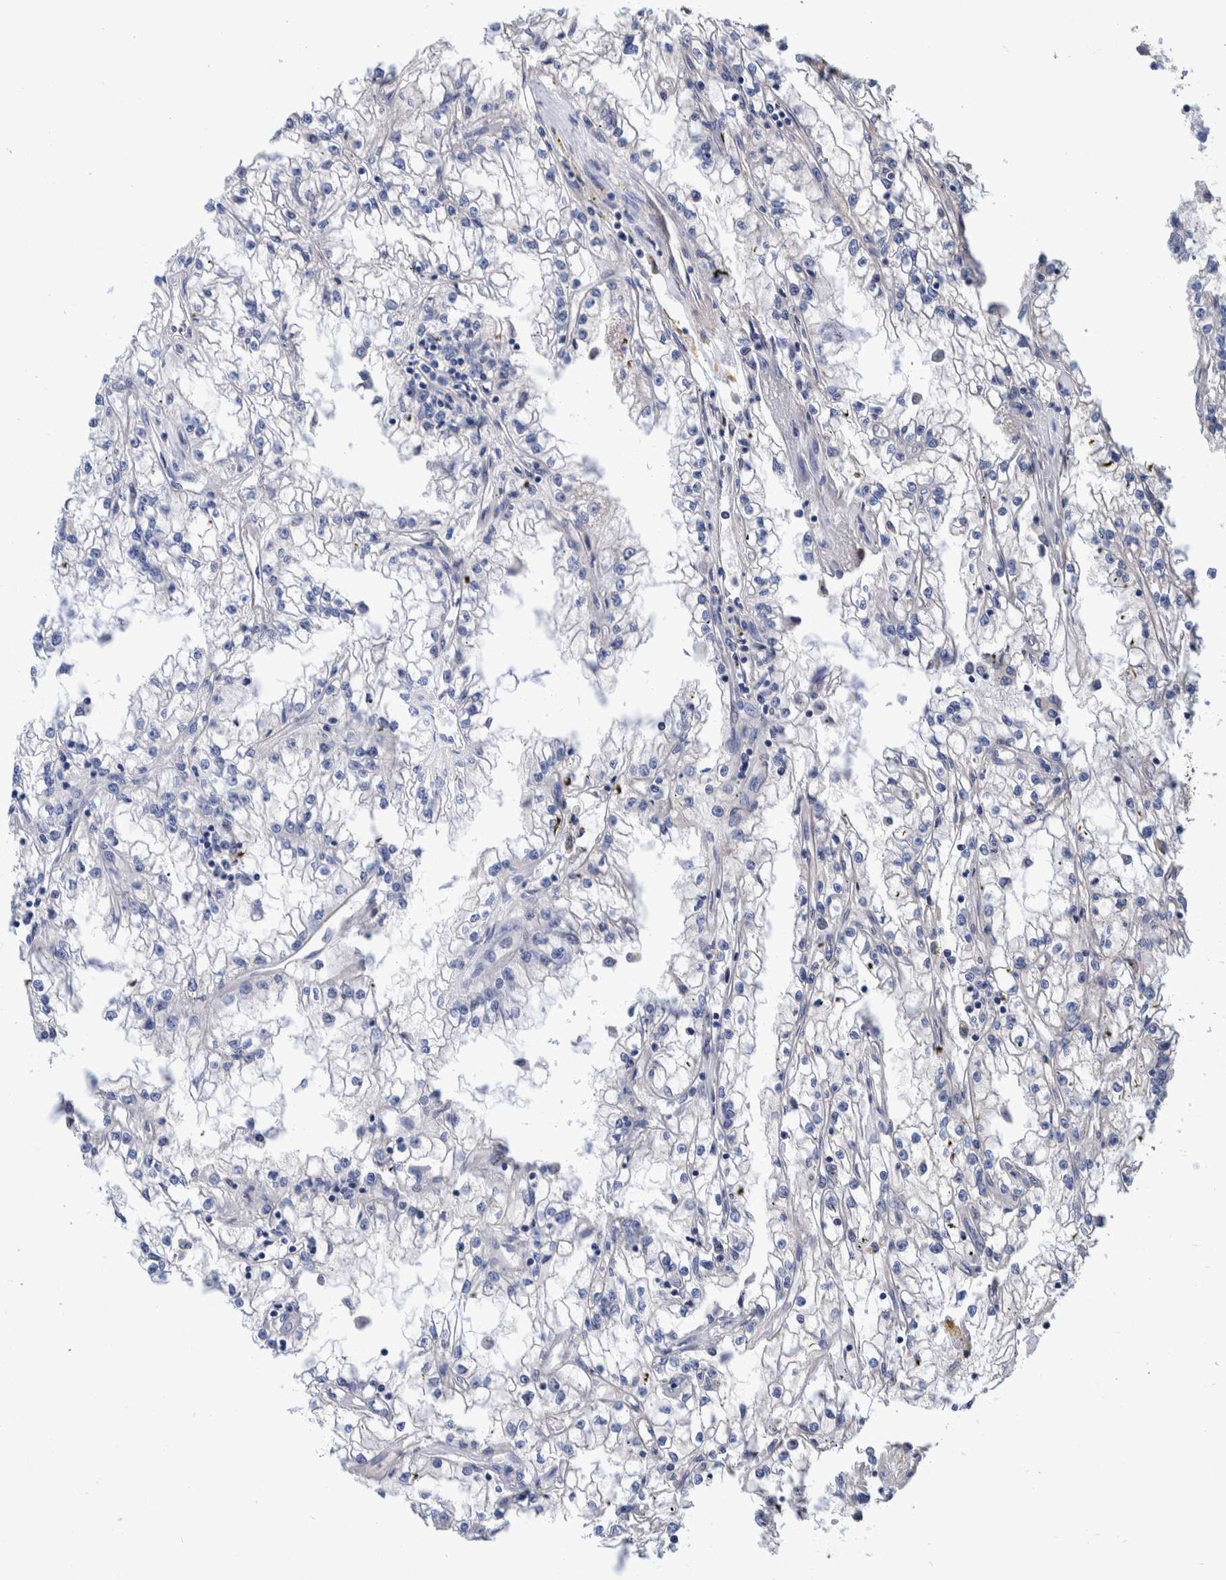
{"staining": {"intensity": "negative", "quantity": "none", "location": "none"}, "tissue": "renal cancer", "cell_type": "Tumor cells", "image_type": "cancer", "snomed": [{"axis": "morphology", "description": "Adenocarcinoma, NOS"}, {"axis": "topography", "description": "Kidney"}], "caption": "Human renal cancer (adenocarcinoma) stained for a protein using immunohistochemistry displays no staining in tumor cells.", "gene": "SLC45A4", "patient": {"sex": "male", "age": 56}}